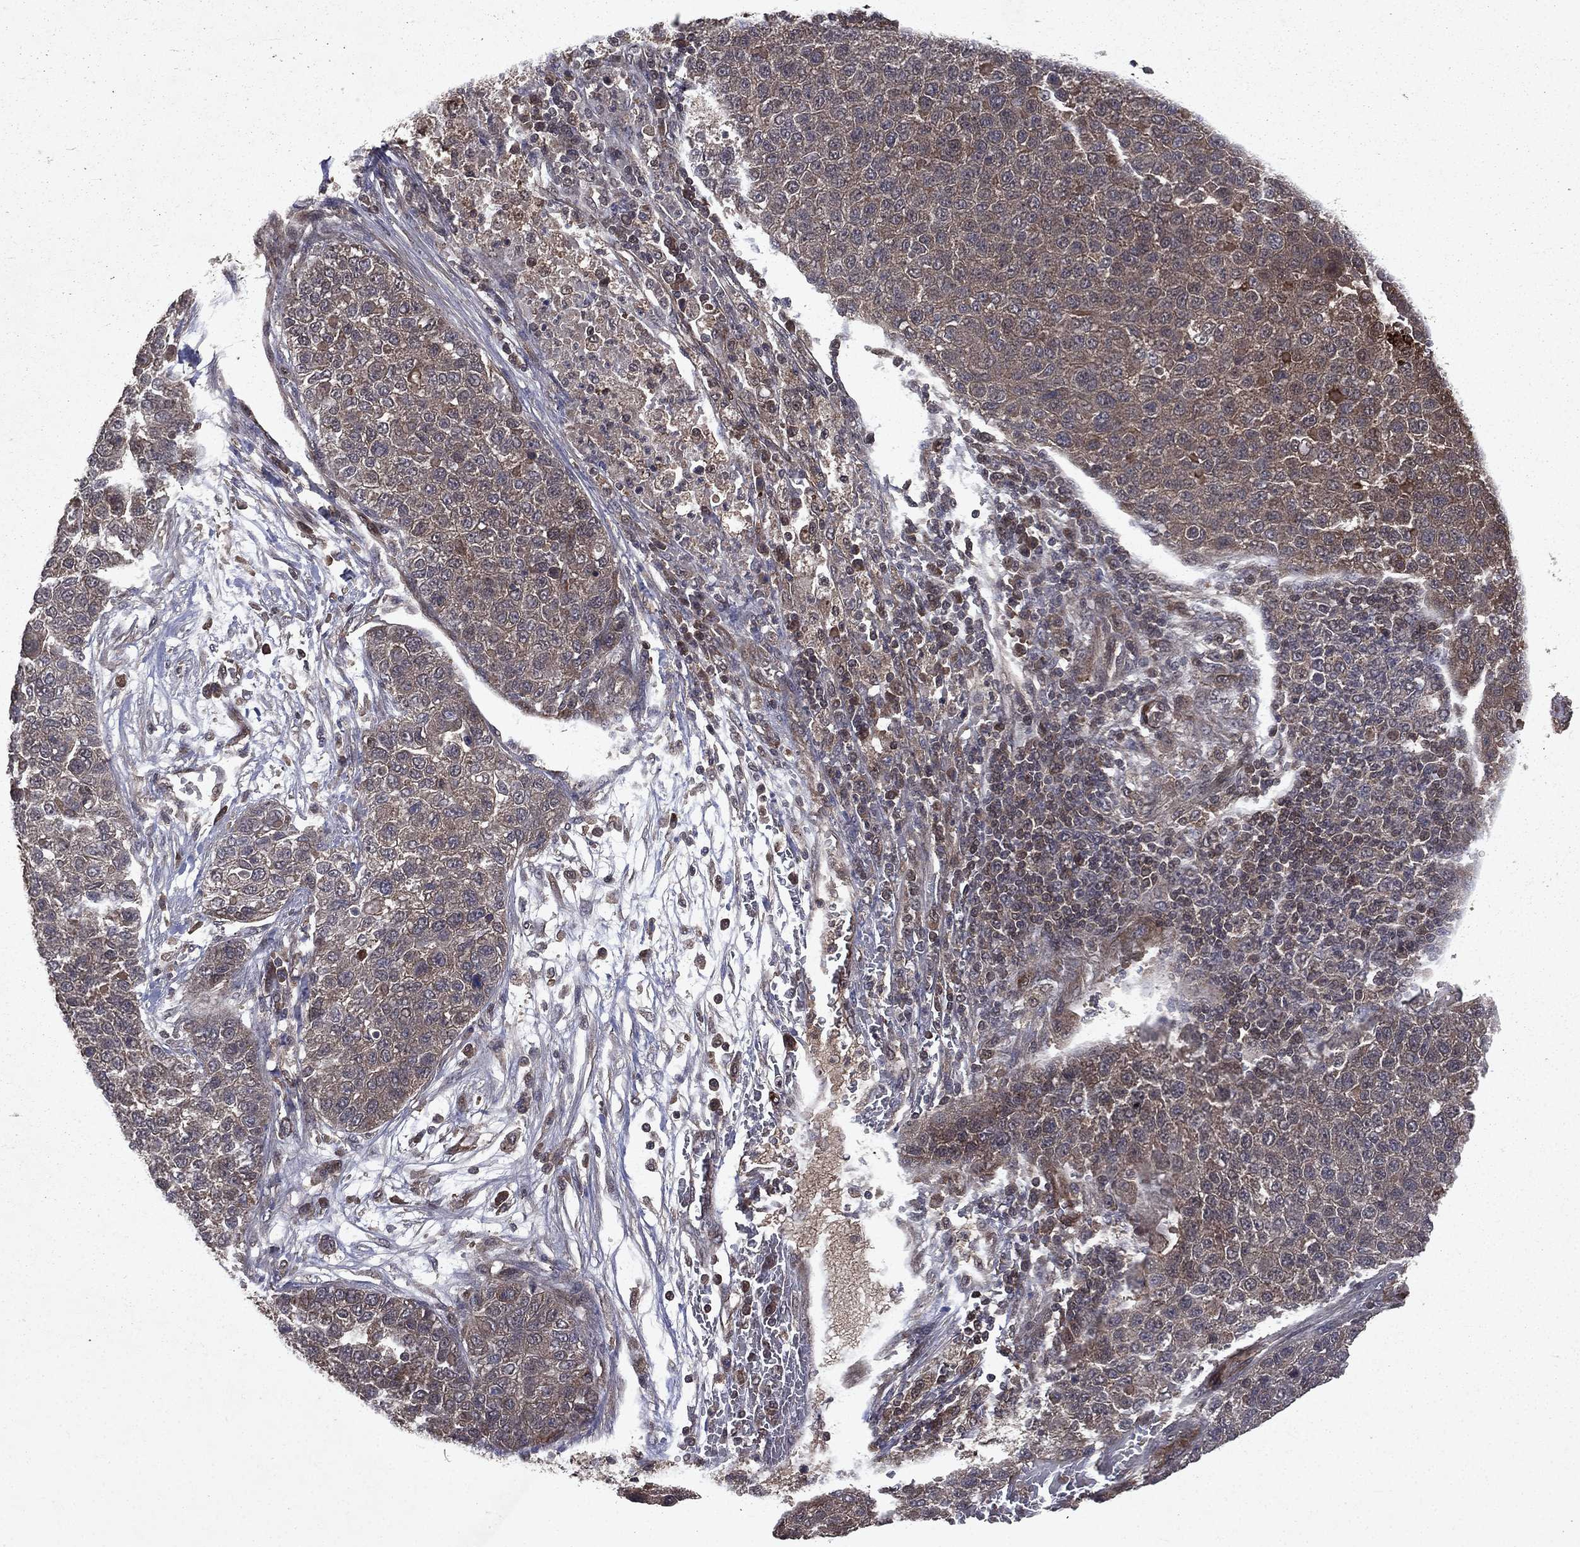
{"staining": {"intensity": "negative", "quantity": "none", "location": "none"}, "tissue": "pancreatic cancer", "cell_type": "Tumor cells", "image_type": "cancer", "snomed": [{"axis": "morphology", "description": "Adenocarcinoma, NOS"}, {"axis": "topography", "description": "Pancreas"}], "caption": "This is a image of IHC staining of pancreatic cancer, which shows no expression in tumor cells. (DAB immunohistochemistry (IHC) visualized using brightfield microscopy, high magnification).", "gene": "FGD1", "patient": {"sex": "female", "age": 61}}